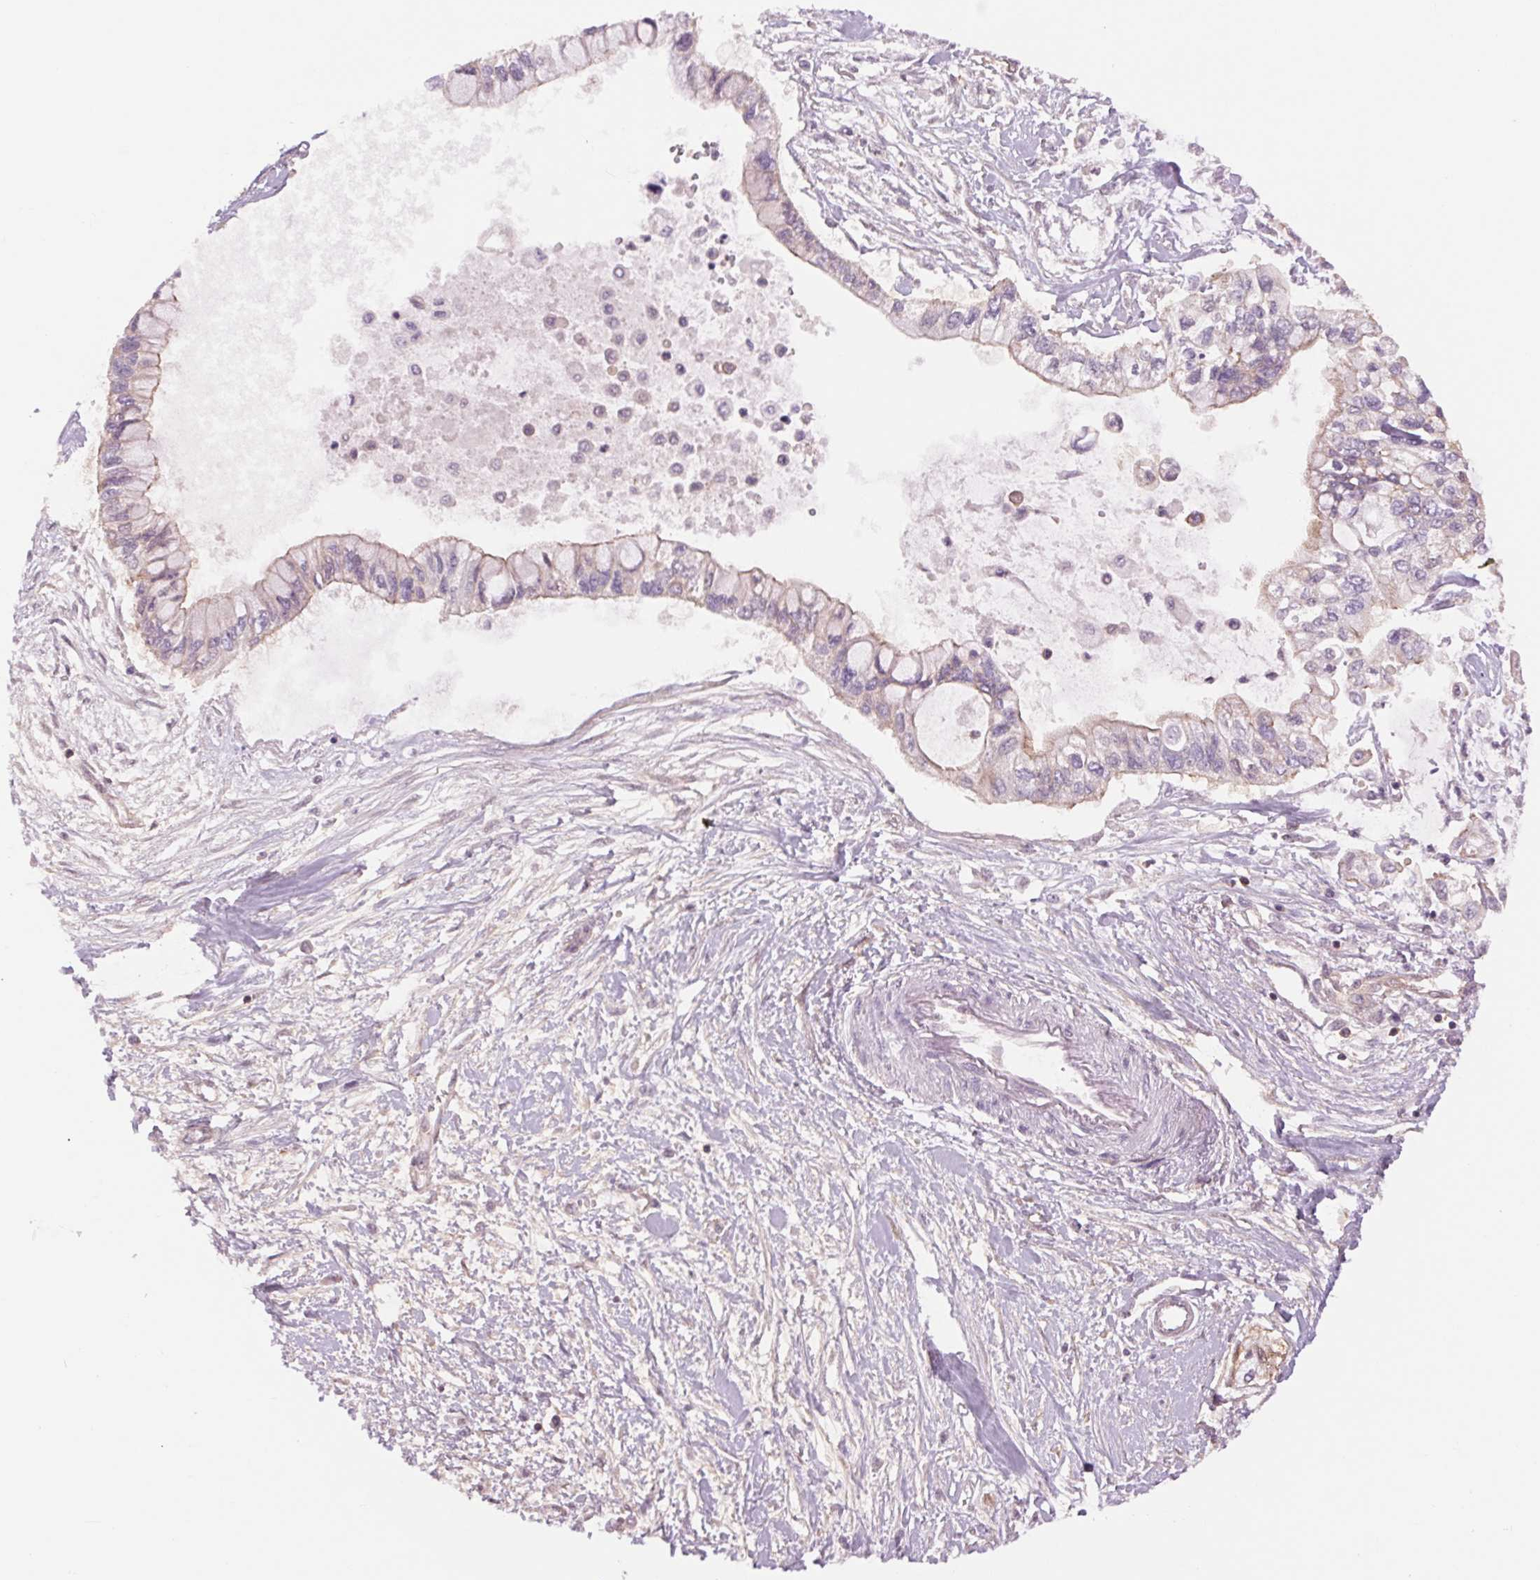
{"staining": {"intensity": "weak", "quantity": "<25%", "location": "cytoplasmic/membranous"}, "tissue": "pancreatic cancer", "cell_type": "Tumor cells", "image_type": "cancer", "snomed": [{"axis": "morphology", "description": "Adenocarcinoma, NOS"}, {"axis": "topography", "description": "Pancreas"}], "caption": "DAB immunohistochemical staining of pancreatic adenocarcinoma demonstrates no significant expression in tumor cells.", "gene": "SH3RF2", "patient": {"sex": "female", "age": 77}}